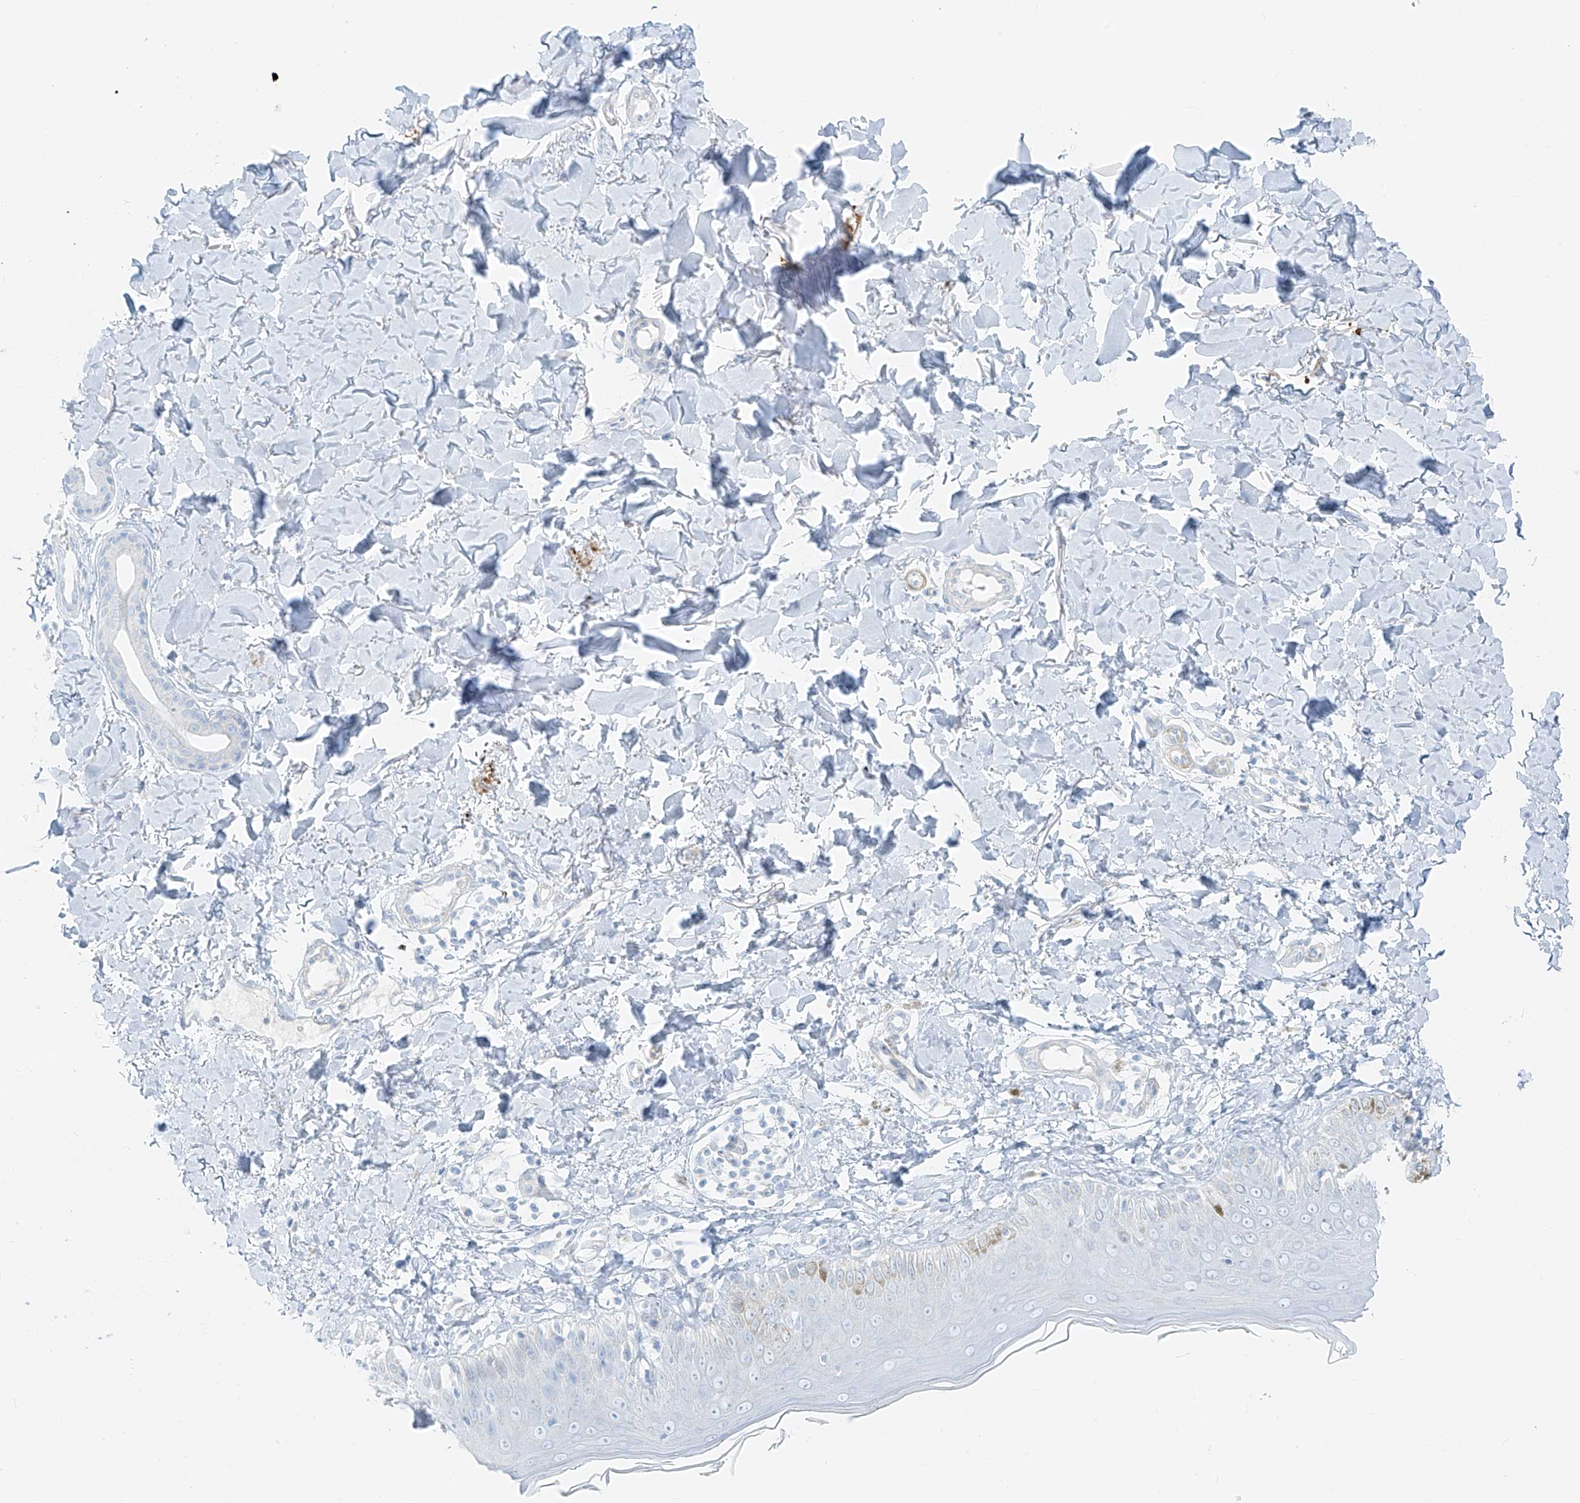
{"staining": {"intensity": "negative", "quantity": "none", "location": "none"}, "tissue": "skin", "cell_type": "Fibroblasts", "image_type": "normal", "snomed": [{"axis": "morphology", "description": "Normal tissue, NOS"}, {"axis": "topography", "description": "Skin"}], "caption": "IHC photomicrograph of benign skin: human skin stained with DAB reveals no significant protein positivity in fibroblasts.", "gene": "SMCP", "patient": {"sex": "male", "age": 52}}